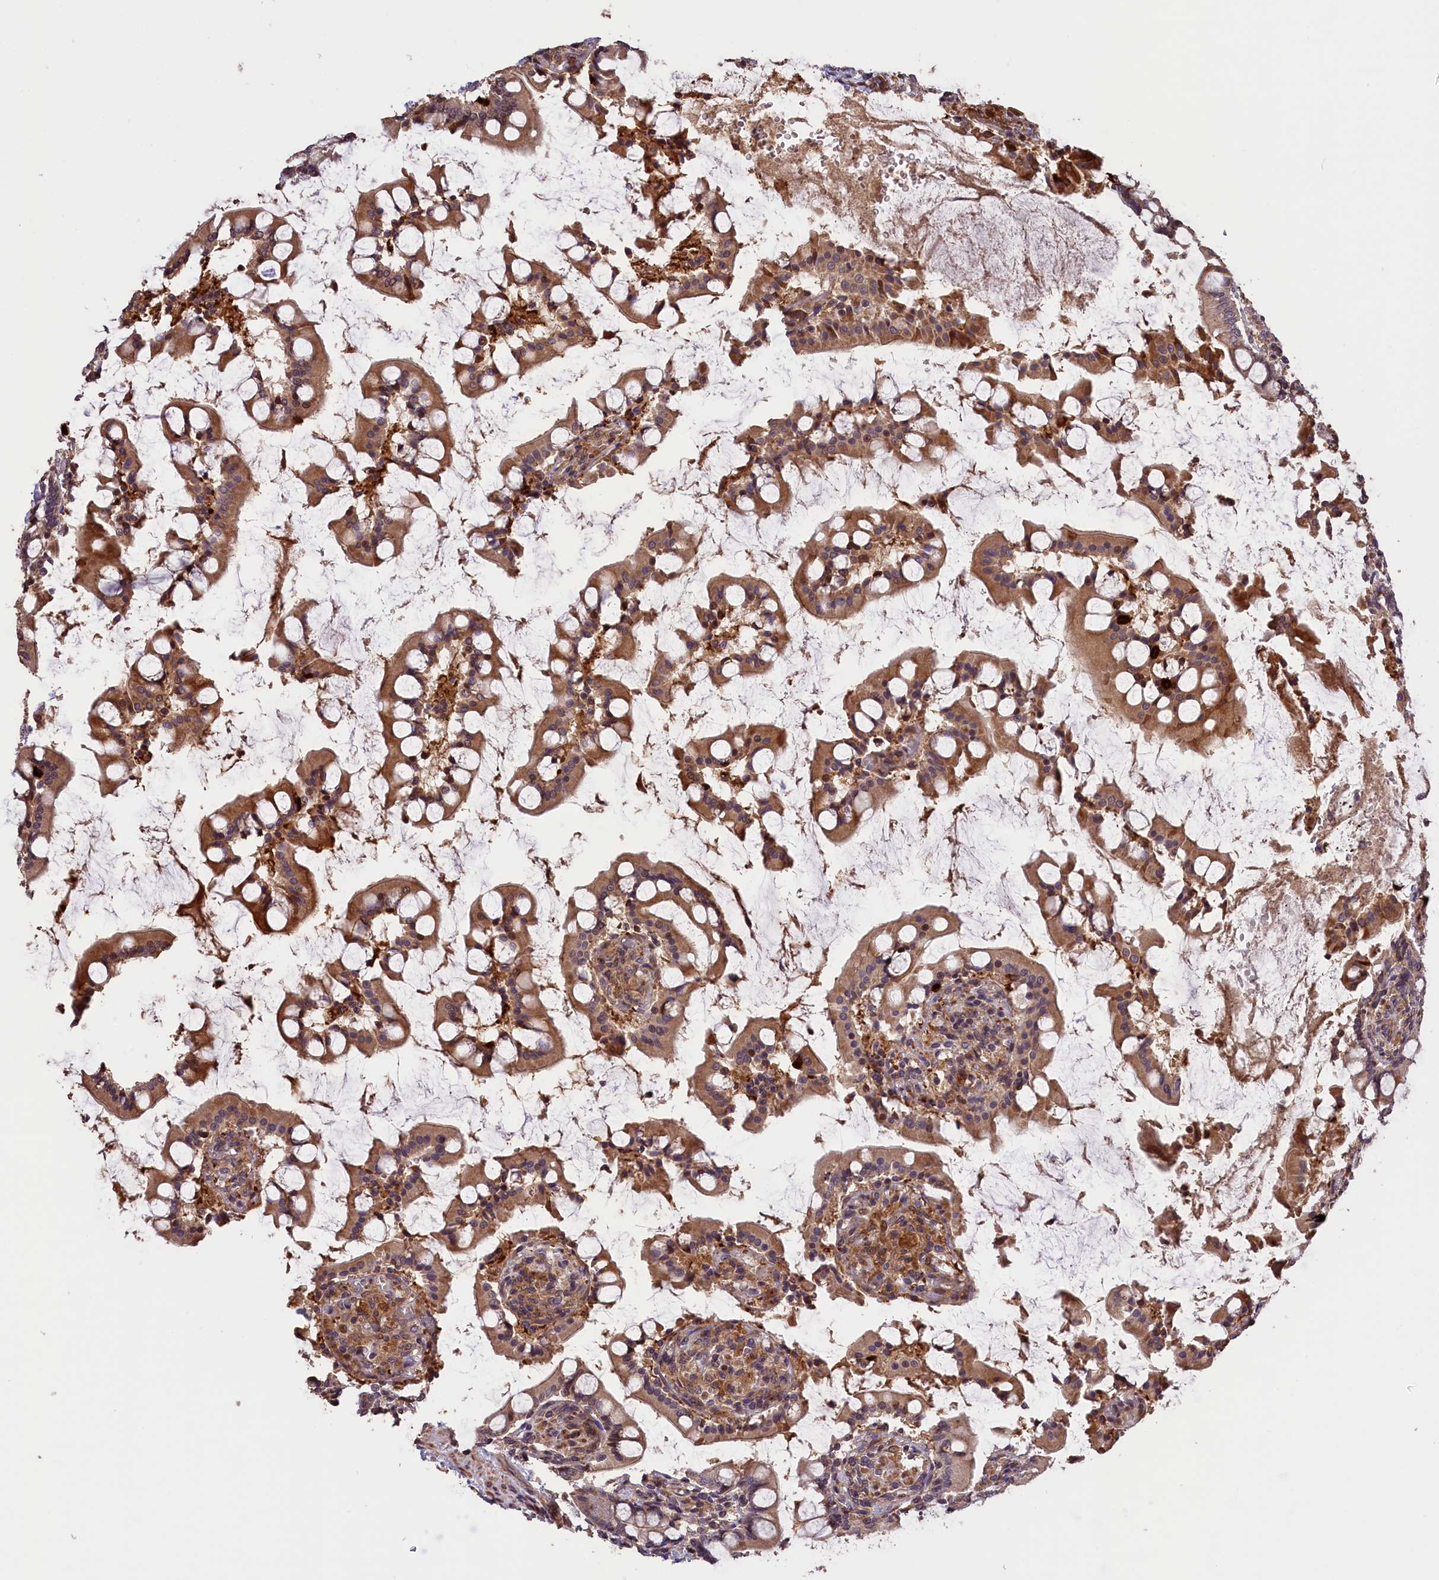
{"staining": {"intensity": "moderate", "quantity": ">75%", "location": "cytoplasmic/membranous"}, "tissue": "small intestine", "cell_type": "Glandular cells", "image_type": "normal", "snomed": [{"axis": "morphology", "description": "Normal tissue, NOS"}, {"axis": "topography", "description": "Small intestine"}], "caption": "Unremarkable small intestine reveals moderate cytoplasmic/membranous expression in about >75% of glandular cells, visualized by immunohistochemistry. Nuclei are stained in blue.", "gene": "DNAJB9", "patient": {"sex": "male", "age": 52}}